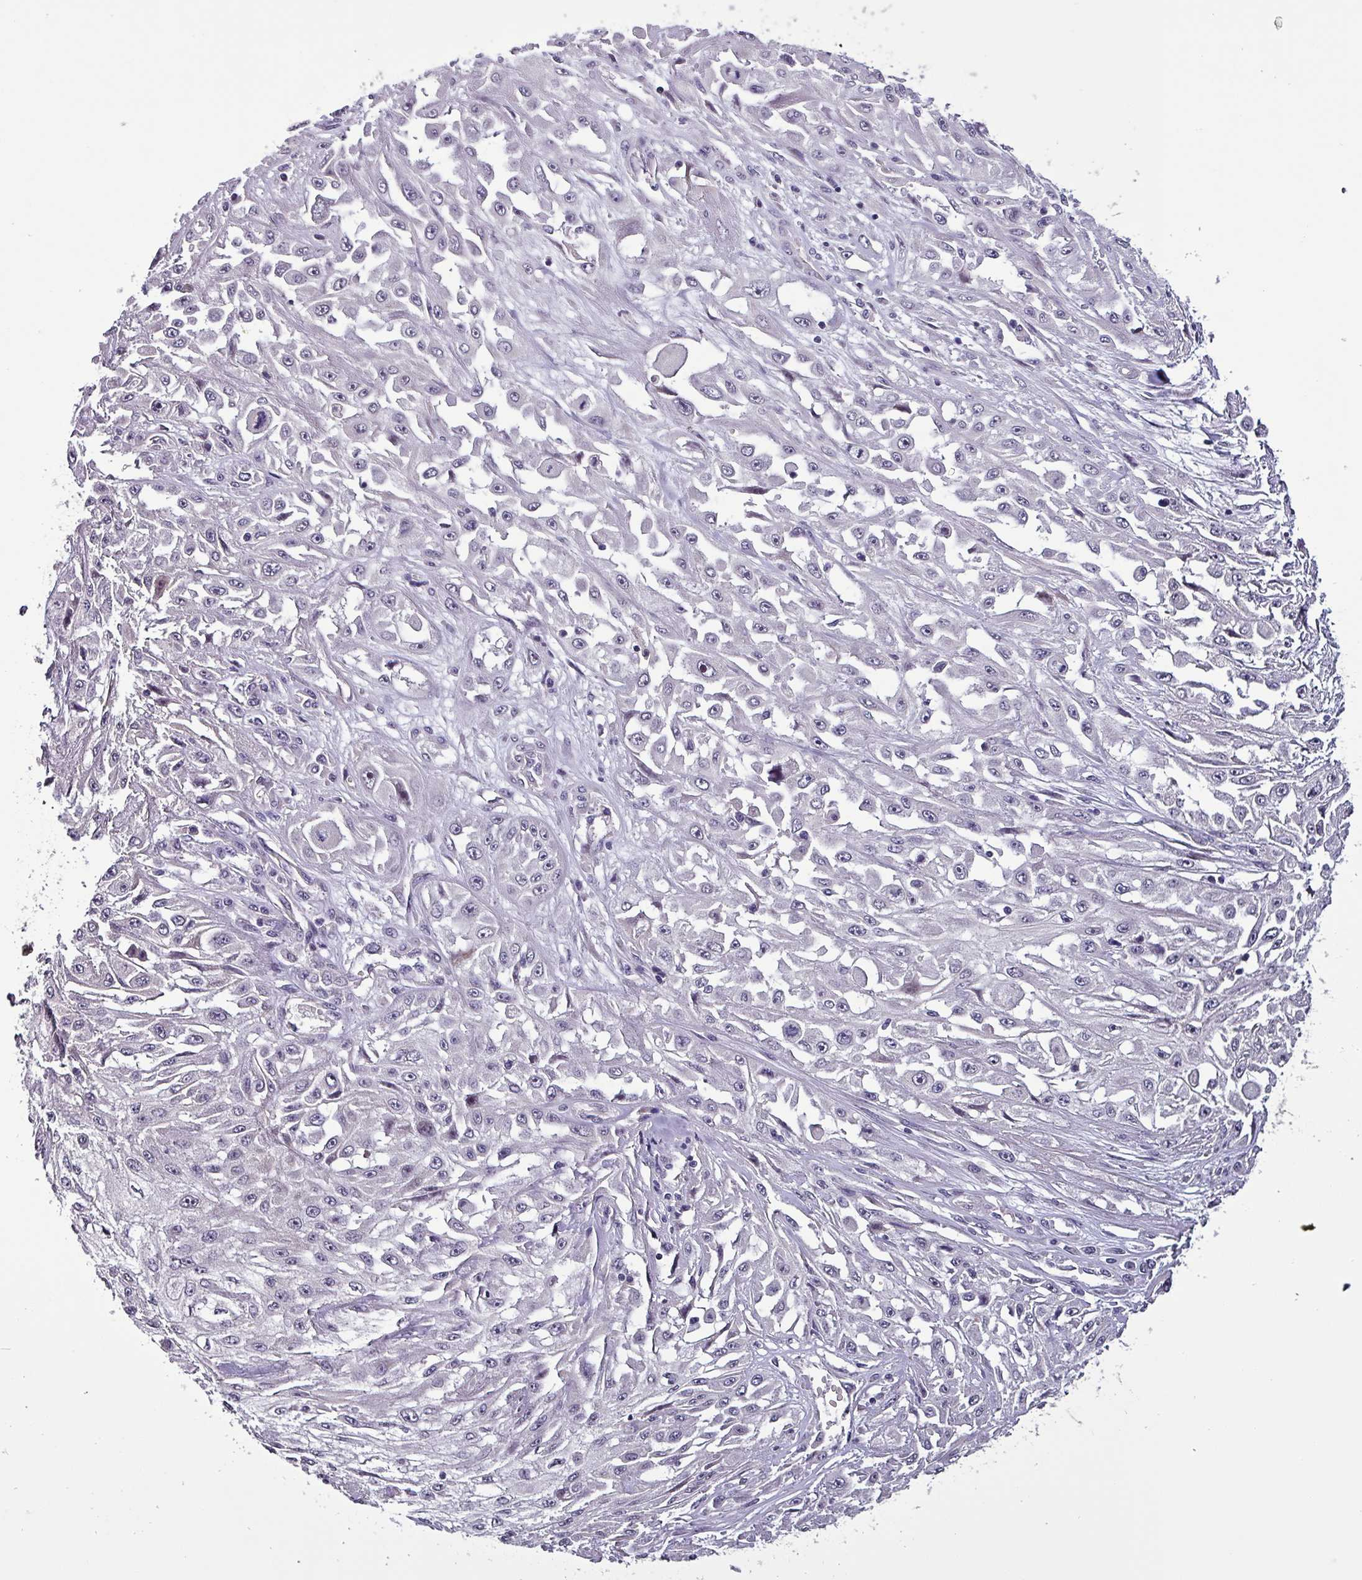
{"staining": {"intensity": "negative", "quantity": "none", "location": "none"}, "tissue": "skin cancer", "cell_type": "Tumor cells", "image_type": "cancer", "snomed": [{"axis": "morphology", "description": "Squamous cell carcinoma, NOS"}, {"axis": "morphology", "description": "Squamous cell carcinoma, metastatic, NOS"}, {"axis": "topography", "description": "Skin"}, {"axis": "topography", "description": "Lymph node"}], "caption": "Skin squamous cell carcinoma stained for a protein using IHC displays no staining tumor cells.", "gene": "GRAPL", "patient": {"sex": "male", "age": 75}}